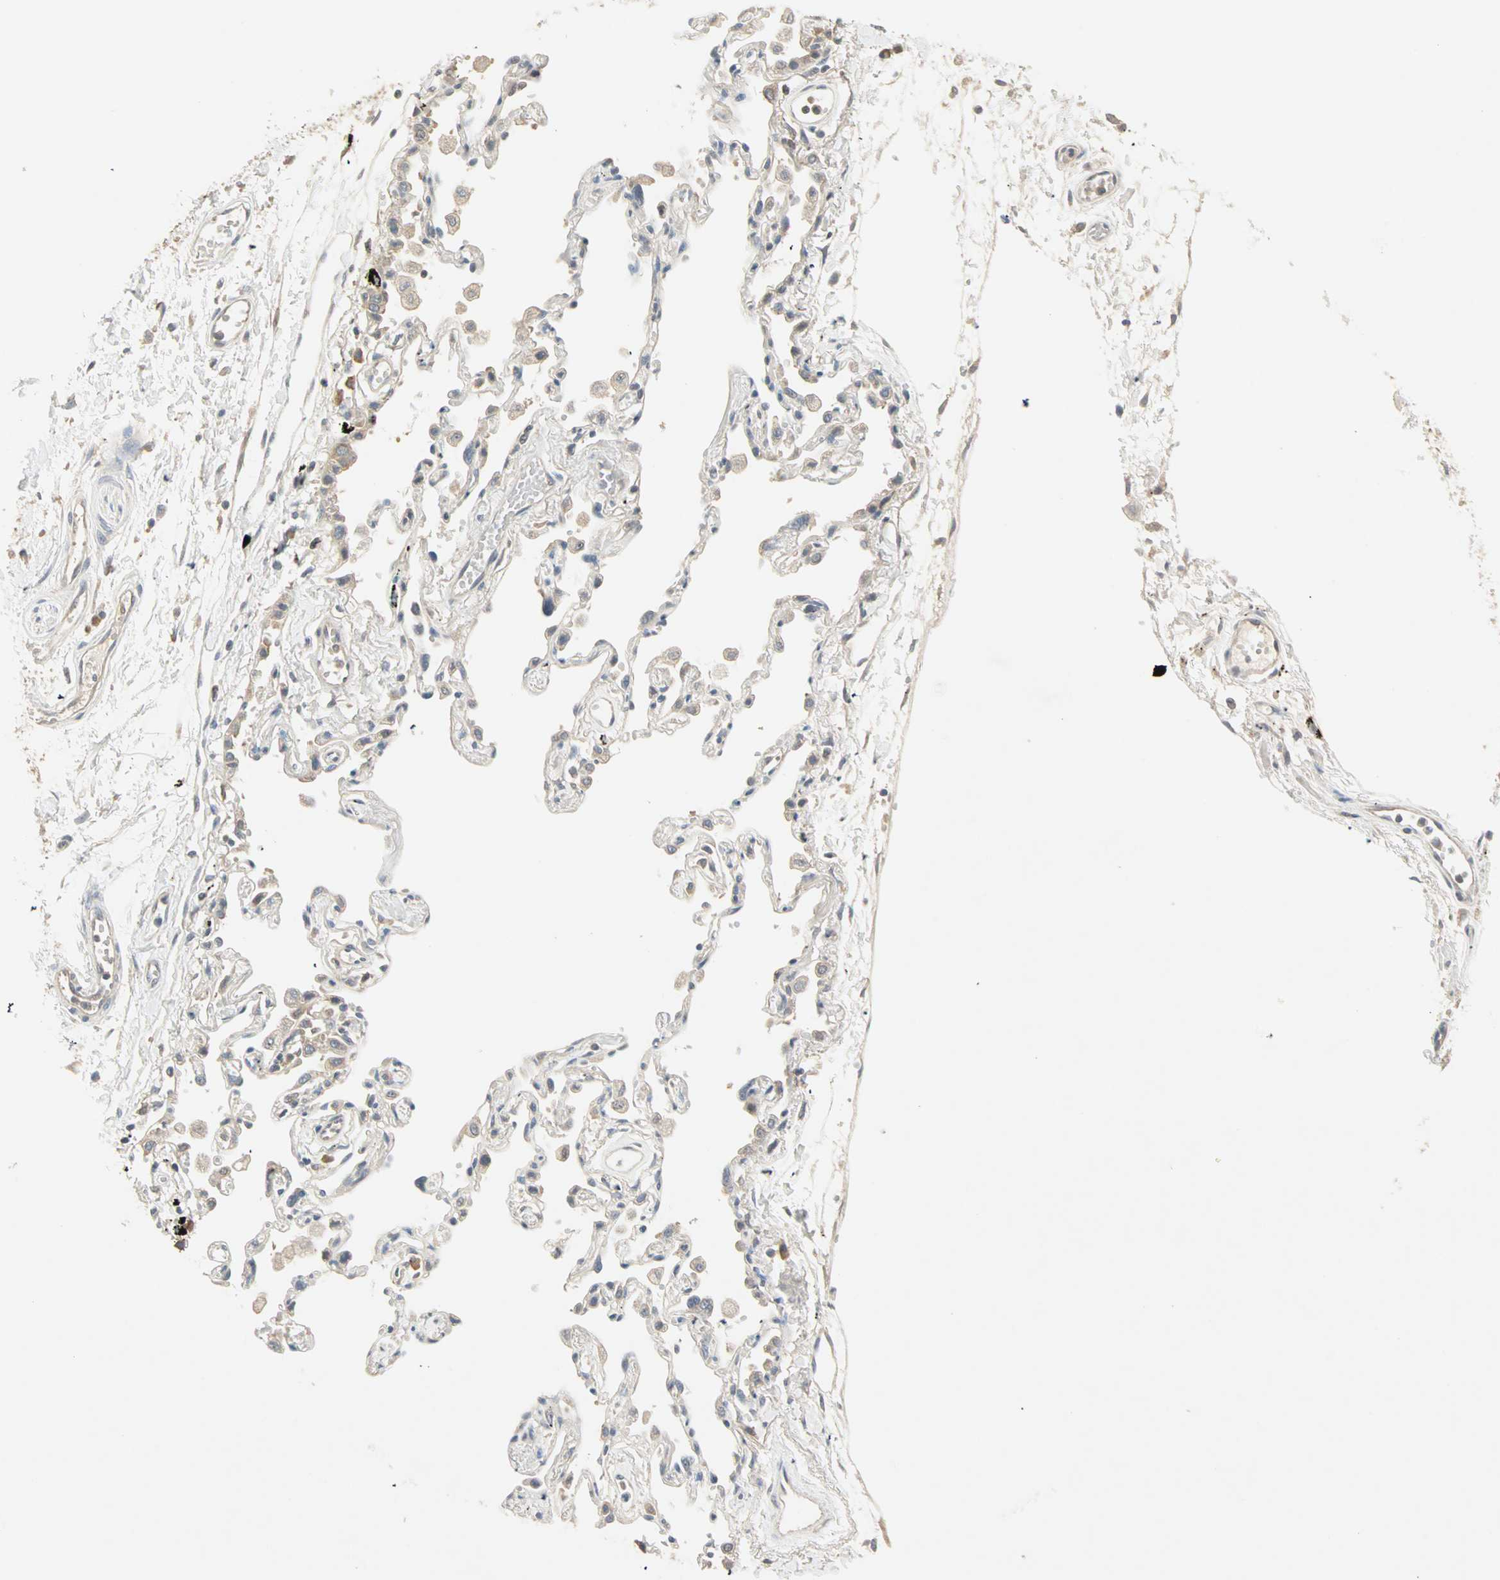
{"staining": {"intensity": "weak", "quantity": ">75%", "location": "cytoplasmic/membranous"}, "tissue": "adipose tissue", "cell_type": "Adipocytes", "image_type": "normal", "snomed": [{"axis": "morphology", "description": "Normal tissue, NOS"}, {"axis": "morphology", "description": "Adenocarcinoma, NOS"}, {"axis": "topography", "description": "Cartilage tissue"}, {"axis": "topography", "description": "Bronchus"}, {"axis": "topography", "description": "Lung"}], "caption": "Protein expression analysis of benign human adipose tissue reveals weak cytoplasmic/membranous positivity in about >75% of adipocytes.", "gene": "TTF2", "patient": {"sex": "female", "age": 67}}